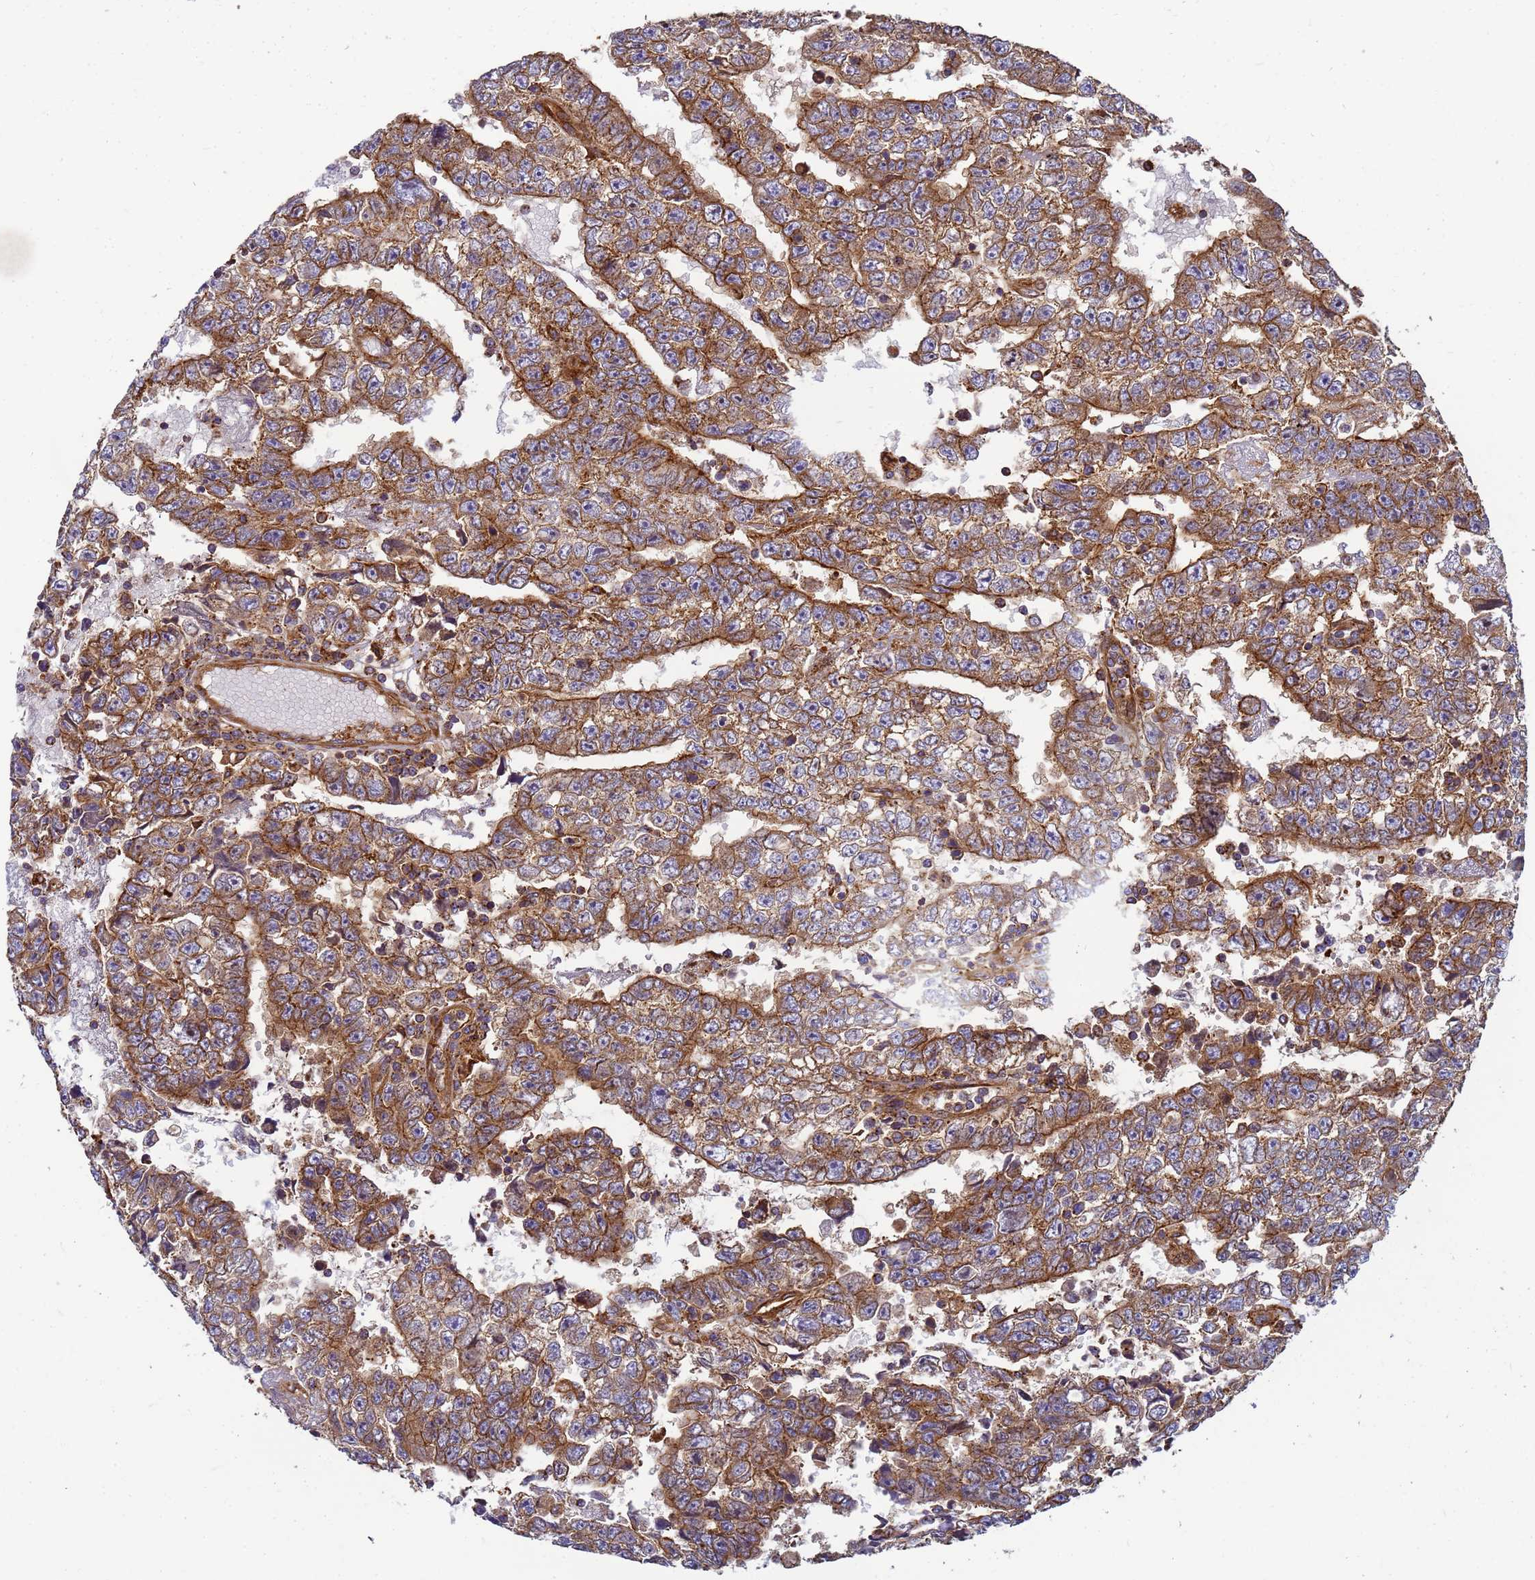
{"staining": {"intensity": "moderate", "quantity": "25%-75%", "location": "cytoplasmic/membranous"}, "tissue": "testis cancer", "cell_type": "Tumor cells", "image_type": "cancer", "snomed": [{"axis": "morphology", "description": "Carcinoma, Embryonal, NOS"}, {"axis": "topography", "description": "Testis"}], "caption": "Testis embryonal carcinoma tissue displays moderate cytoplasmic/membranous expression in about 25%-75% of tumor cells, visualized by immunohistochemistry.", "gene": "C2CD5", "patient": {"sex": "male", "age": 25}}